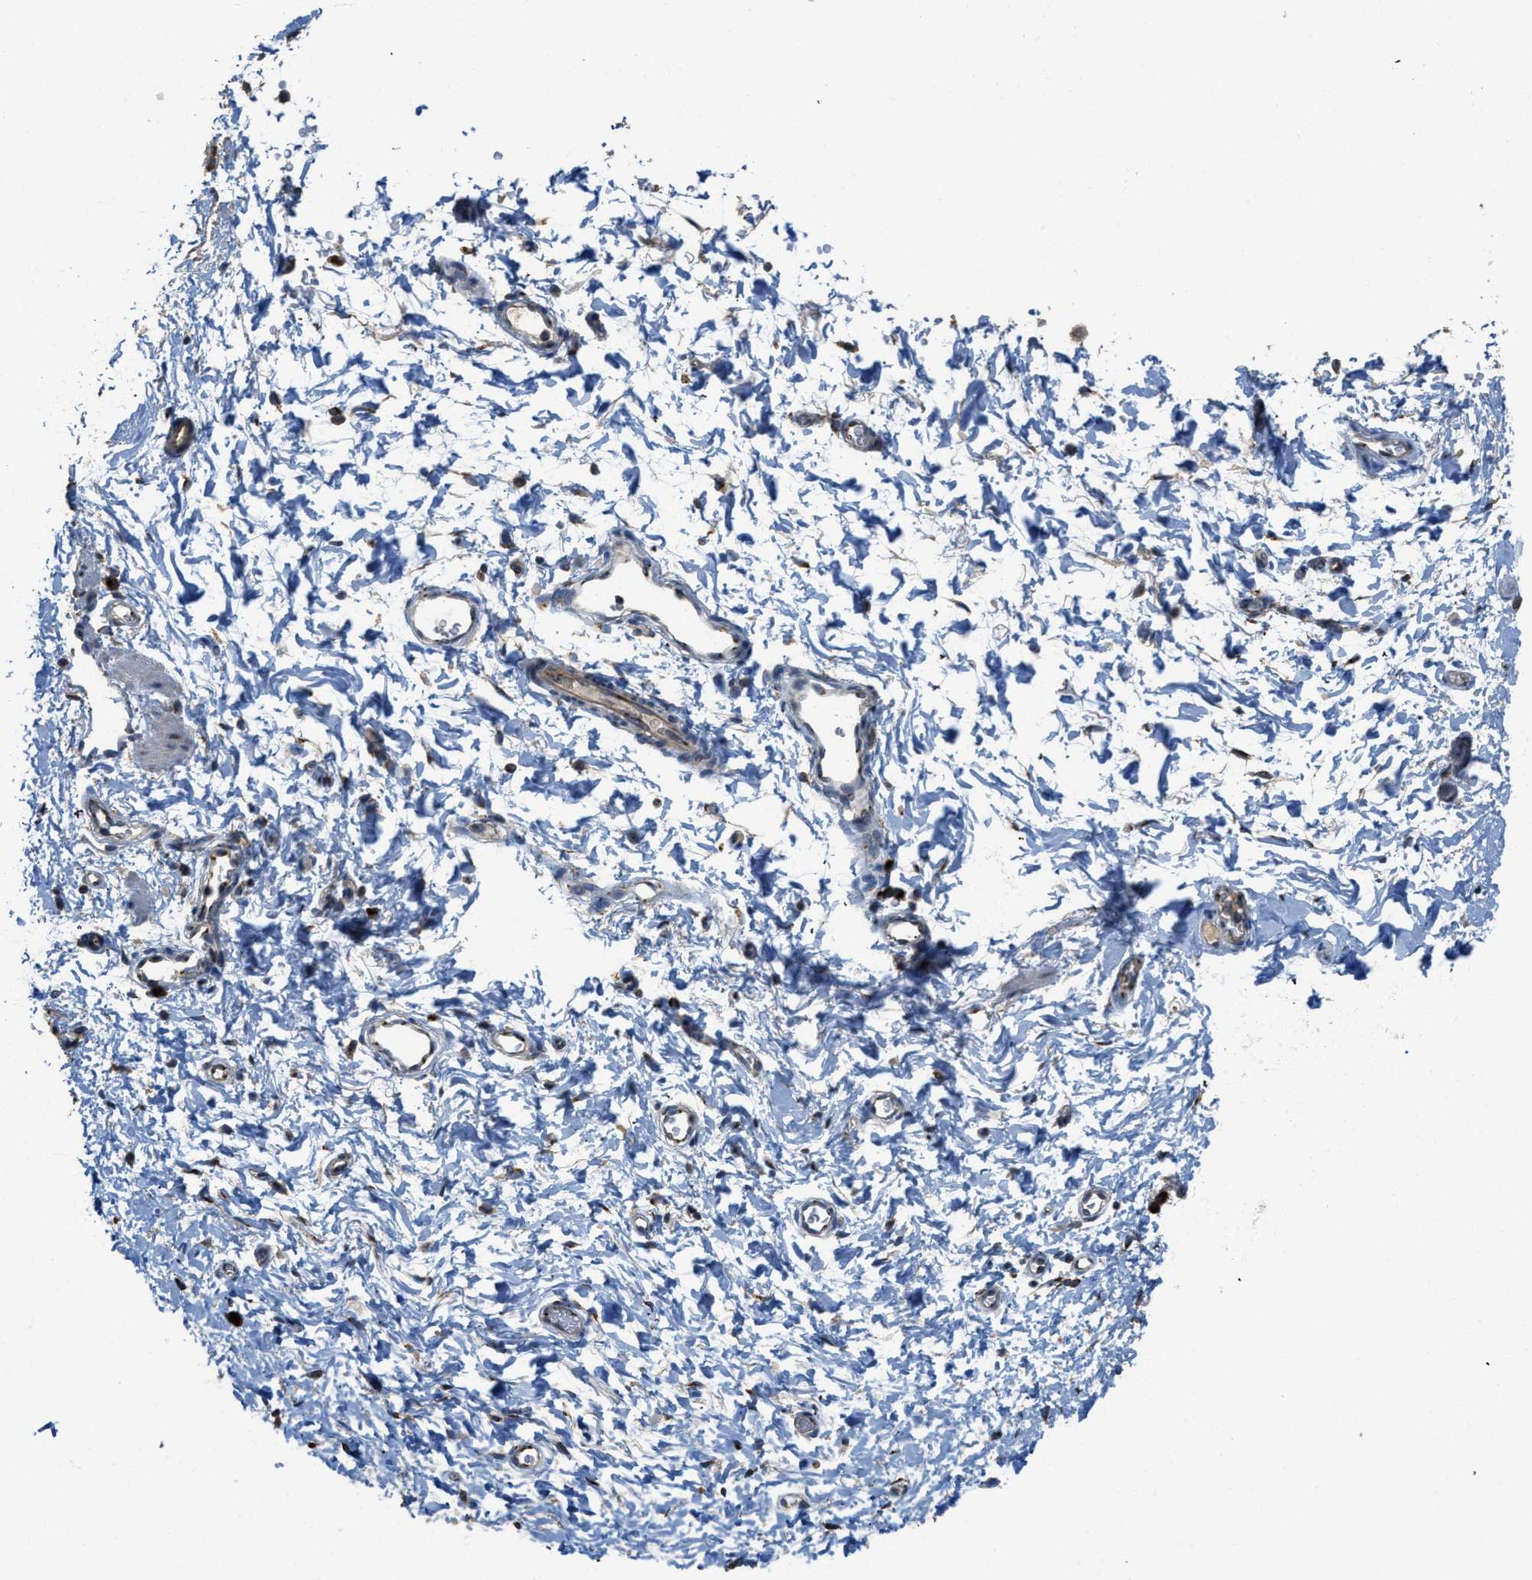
{"staining": {"intensity": "negative", "quantity": "none", "location": "none"}, "tissue": "adipose tissue", "cell_type": "Adipocytes", "image_type": "normal", "snomed": [{"axis": "morphology", "description": "Normal tissue, NOS"}, {"axis": "topography", "description": "Cartilage tissue"}, {"axis": "topography", "description": "Bronchus"}], "caption": "Human adipose tissue stained for a protein using IHC reveals no expression in adipocytes.", "gene": "IPO7", "patient": {"sex": "female", "age": 53}}